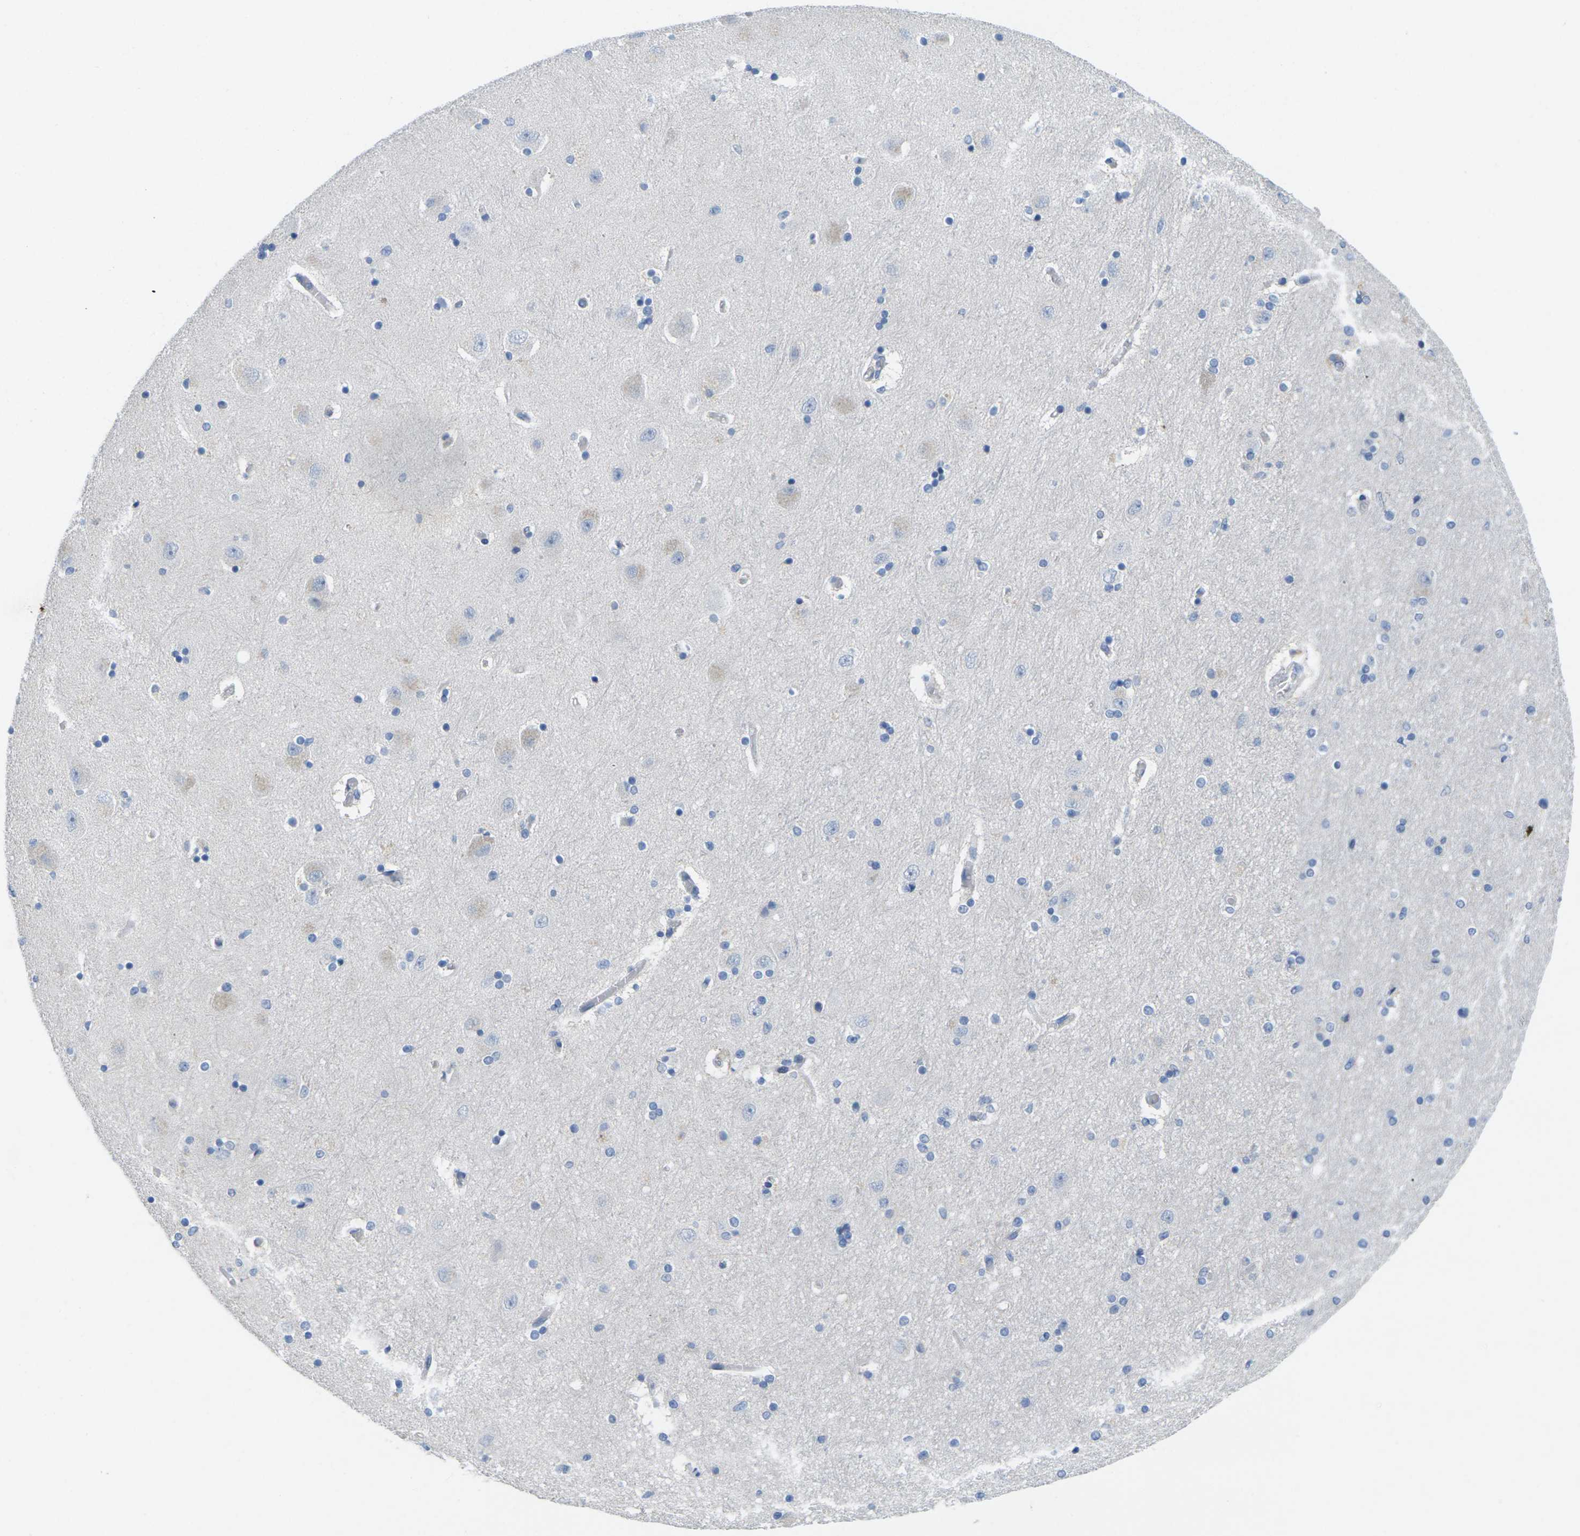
{"staining": {"intensity": "negative", "quantity": "none", "location": "none"}, "tissue": "hippocampus", "cell_type": "Glial cells", "image_type": "normal", "snomed": [{"axis": "morphology", "description": "Normal tissue, NOS"}, {"axis": "topography", "description": "Hippocampus"}], "caption": "High power microscopy histopathology image of an IHC photomicrograph of unremarkable hippocampus, revealing no significant expression in glial cells.", "gene": "TNNI3", "patient": {"sex": "female", "age": 54}}